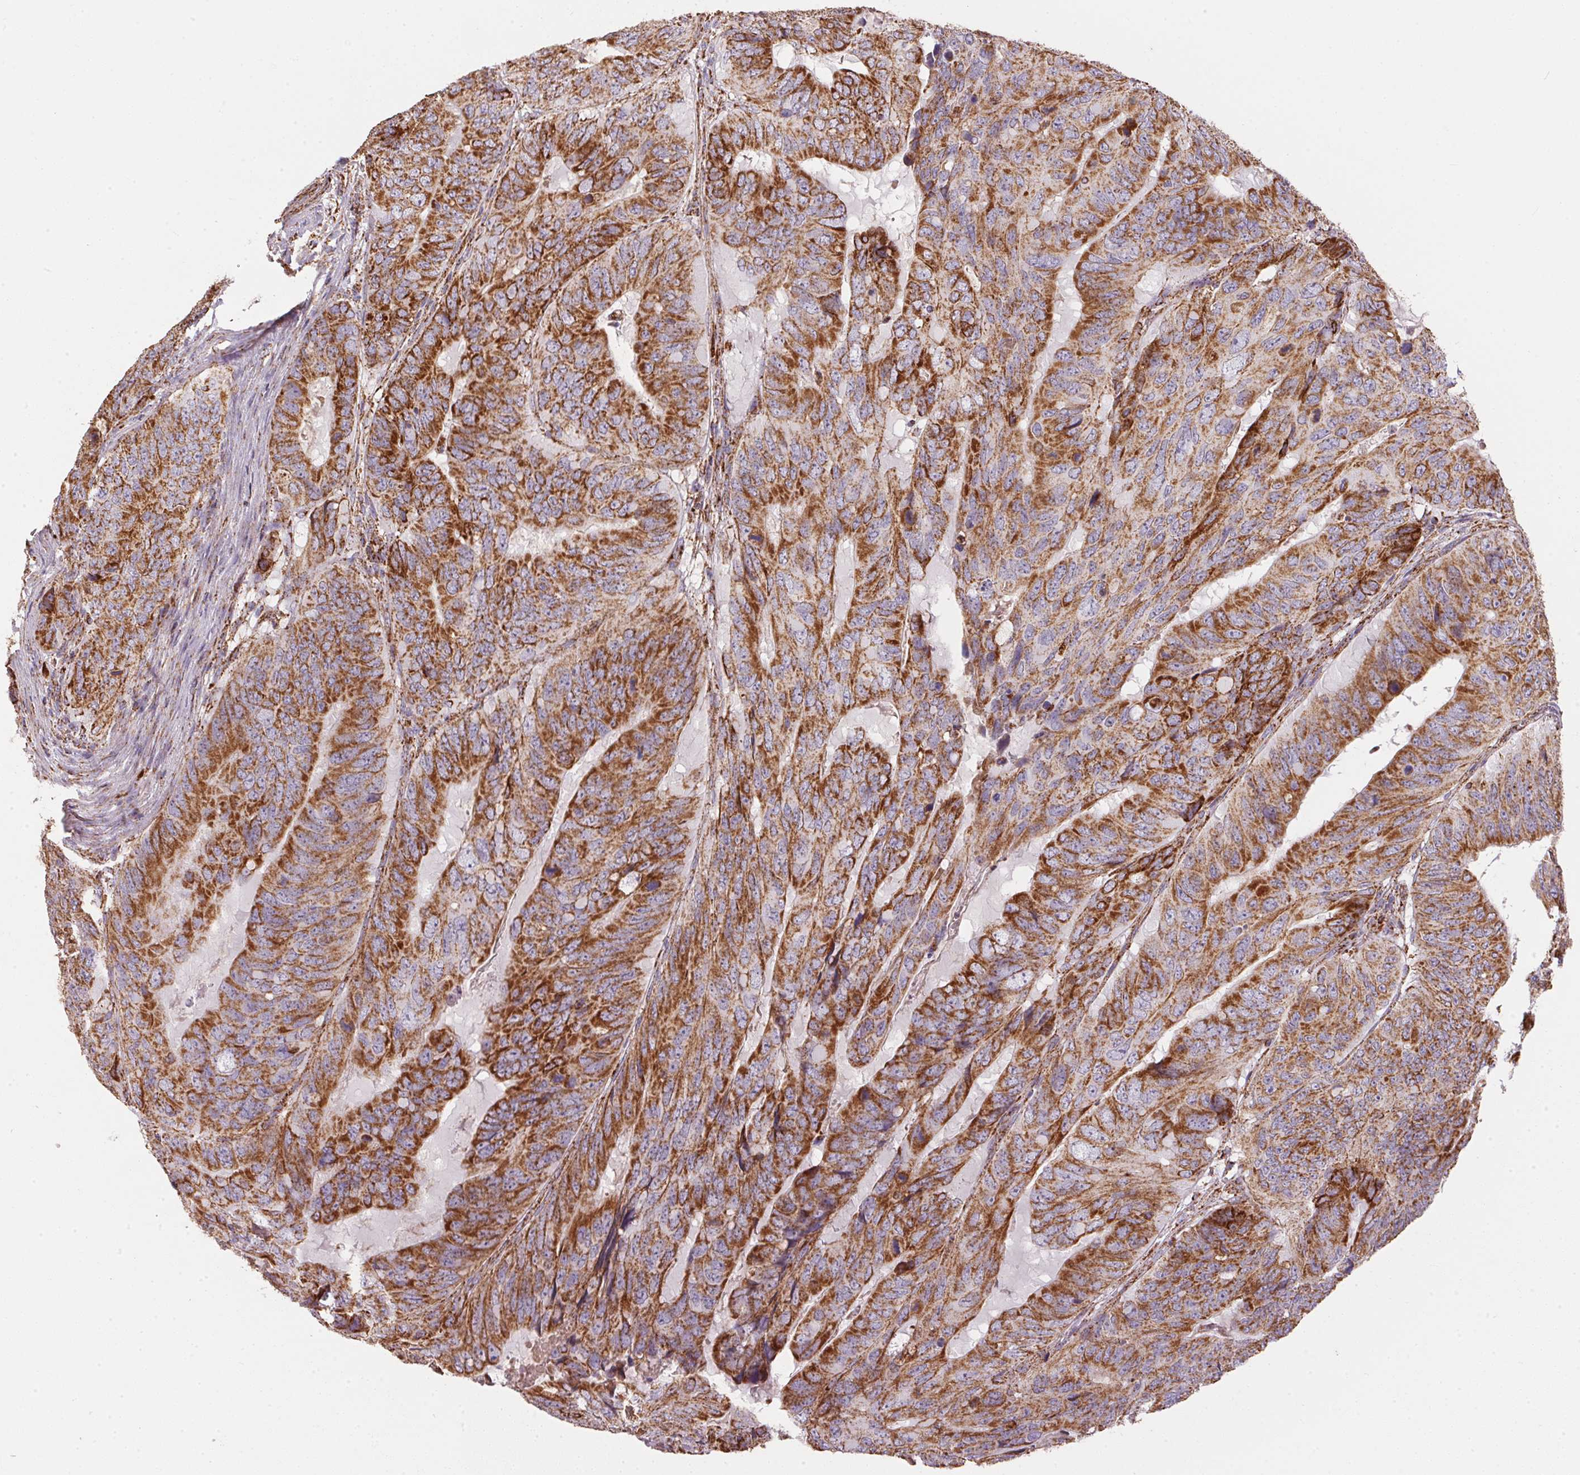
{"staining": {"intensity": "strong", "quantity": ">75%", "location": "cytoplasmic/membranous"}, "tissue": "colorectal cancer", "cell_type": "Tumor cells", "image_type": "cancer", "snomed": [{"axis": "morphology", "description": "Adenocarcinoma, NOS"}, {"axis": "topography", "description": "Colon"}], "caption": "Tumor cells reveal high levels of strong cytoplasmic/membranous expression in approximately >75% of cells in colorectal adenocarcinoma.", "gene": "NDUFS2", "patient": {"sex": "male", "age": 79}}